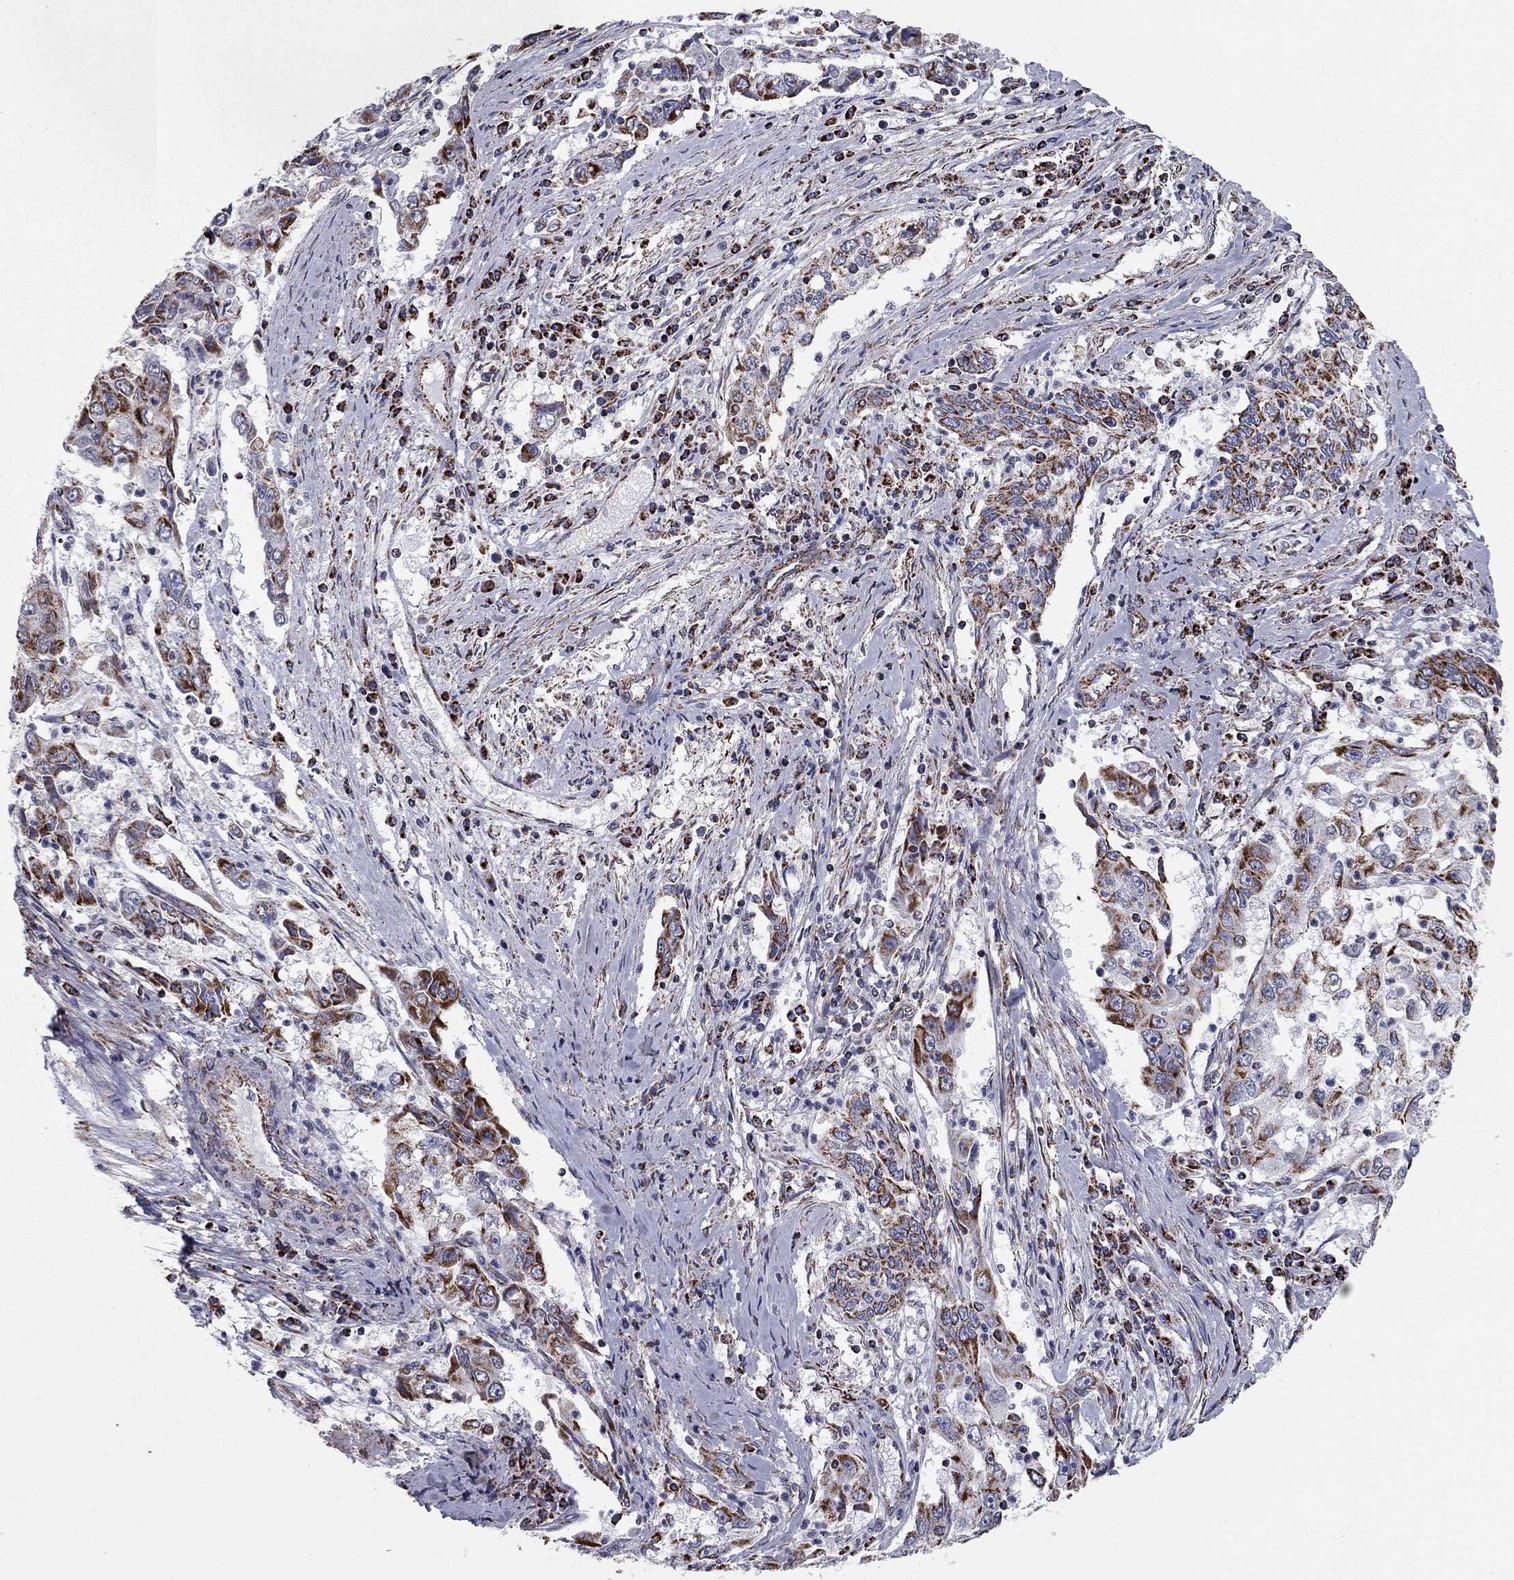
{"staining": {"intensity": "strong", "quantity": "25%-75%", "location": "cytoplasmic/membranous"}, "tissue": "cervical cancer", "cell_type": "Tumor cells", "image_type": "cancer", "snomed": [{"axis": "morphology", "description": "Squamous cell carcinoma, NOS"}, {"axis": "topography", "description": "Cervix"}], "caption": "IHC micrograph of human cervical cancer (squamous cell carcinoma) stained for a protein (brown), which displays high levels of strong cytoplasmic/membranous positivity in approximately 25%-75% of tumor cells.", "gene": "NDUFV1", "patient": {"sex": "female", "age": 36}}